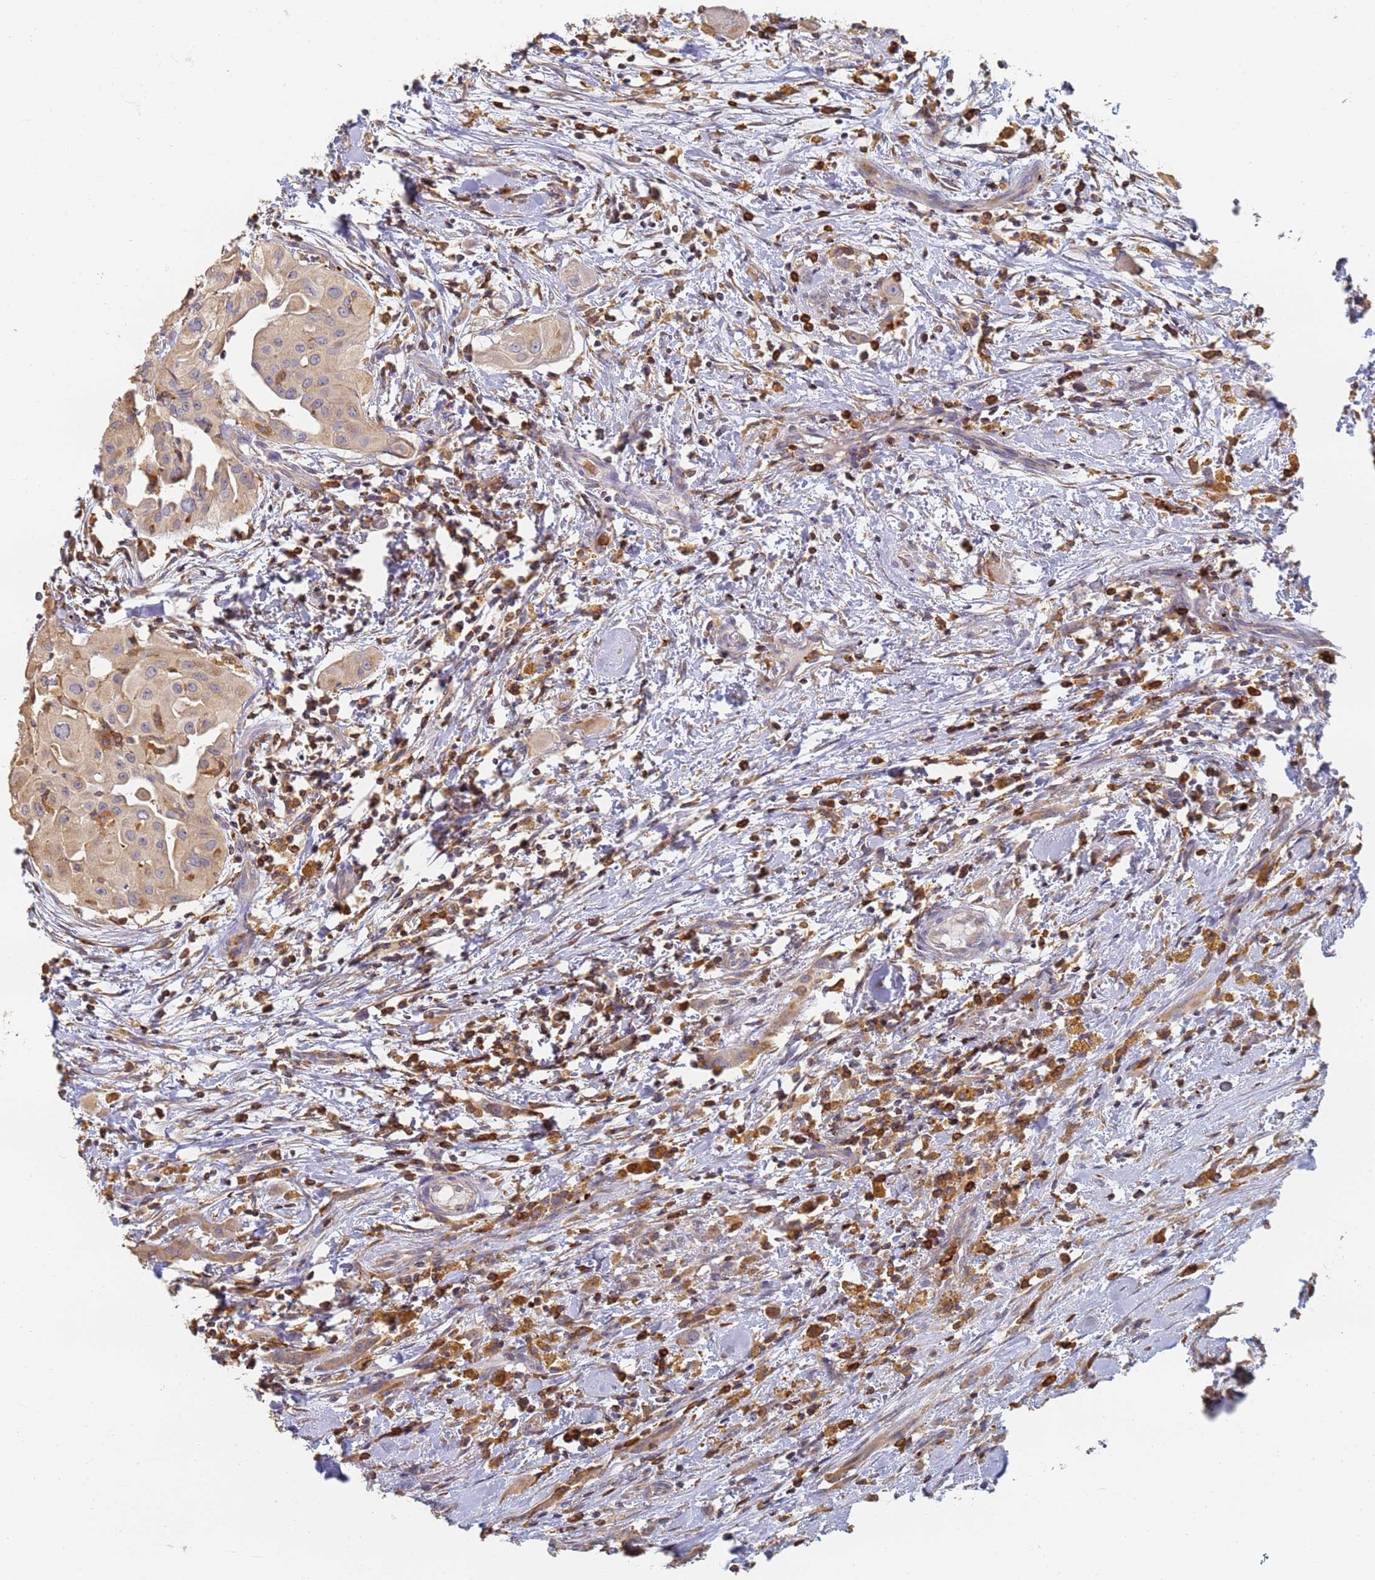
{"staining": {"intensity": "weak", "quantity": "25%-75%", "location": "cytoplasmic/membranous"}, "tissue": "thyroid cancer", "cell_type": "Tumor cells", "image_type": "cancer", "snomed": [{"axis": "morphology", "description": "Papillary adenocarcinoma, NOS"}, {"axis": "topography", "description": "Thyroid gland"}], "caption": "Immunohistochemistry (IHC) photomicrograph of neoplastic tissue: thyroid cancer (papillary adenocarcinoma) stained using immunohistochemistry (IHC) exhibits low levels of weak protein expression localized specifically in the cytoplasmic/membranous of tumor cells, appearing as a cytoplasmic/membranous brown color.", "gene": "BIN2", "patient": {"sex": "female", "age": 59}}